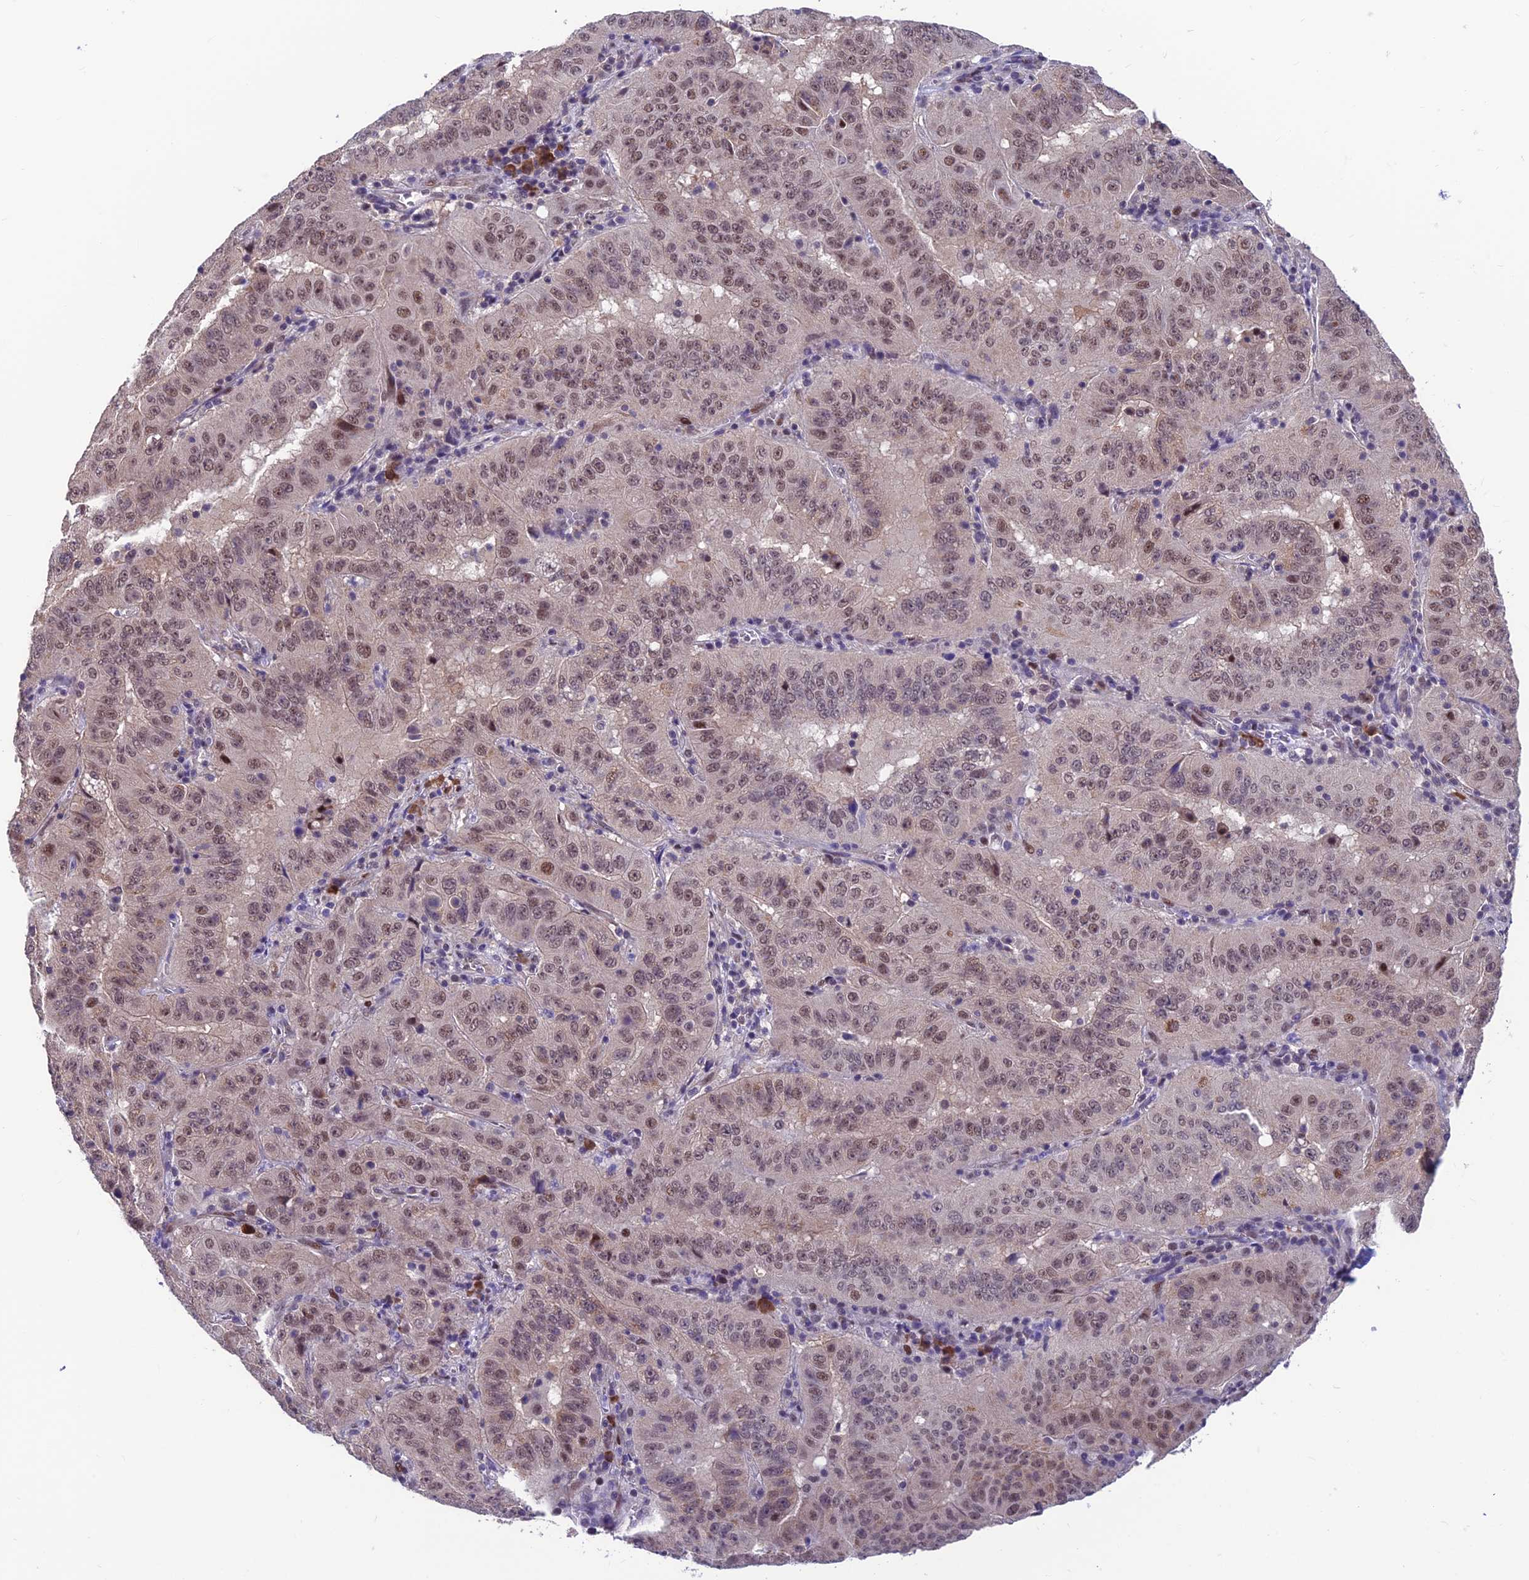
{"staining": {"intensity": "moderate", "quantity": "<25%", "location": "nuclear"}, "tissue": "pancreatic cancer", "cell_type": "Tumor cells", "image_type": "cancer", "snomed": [{"axis": "morphology", "description": "Adenocarcinoma, NOS"}, {"axis": "topography", "description": "Pancreas"}], "caption": "Pancreatic cancer (adenocarcinoma) was stained to show a protein in brown. There is low levels of moderate nuclear staining in about <25% of tumor cells. The protein is shown in brown color, while the nuclei are stained blue.", "gene": "KIAA1191", "patient": {"sex": "male", "age": 63}}